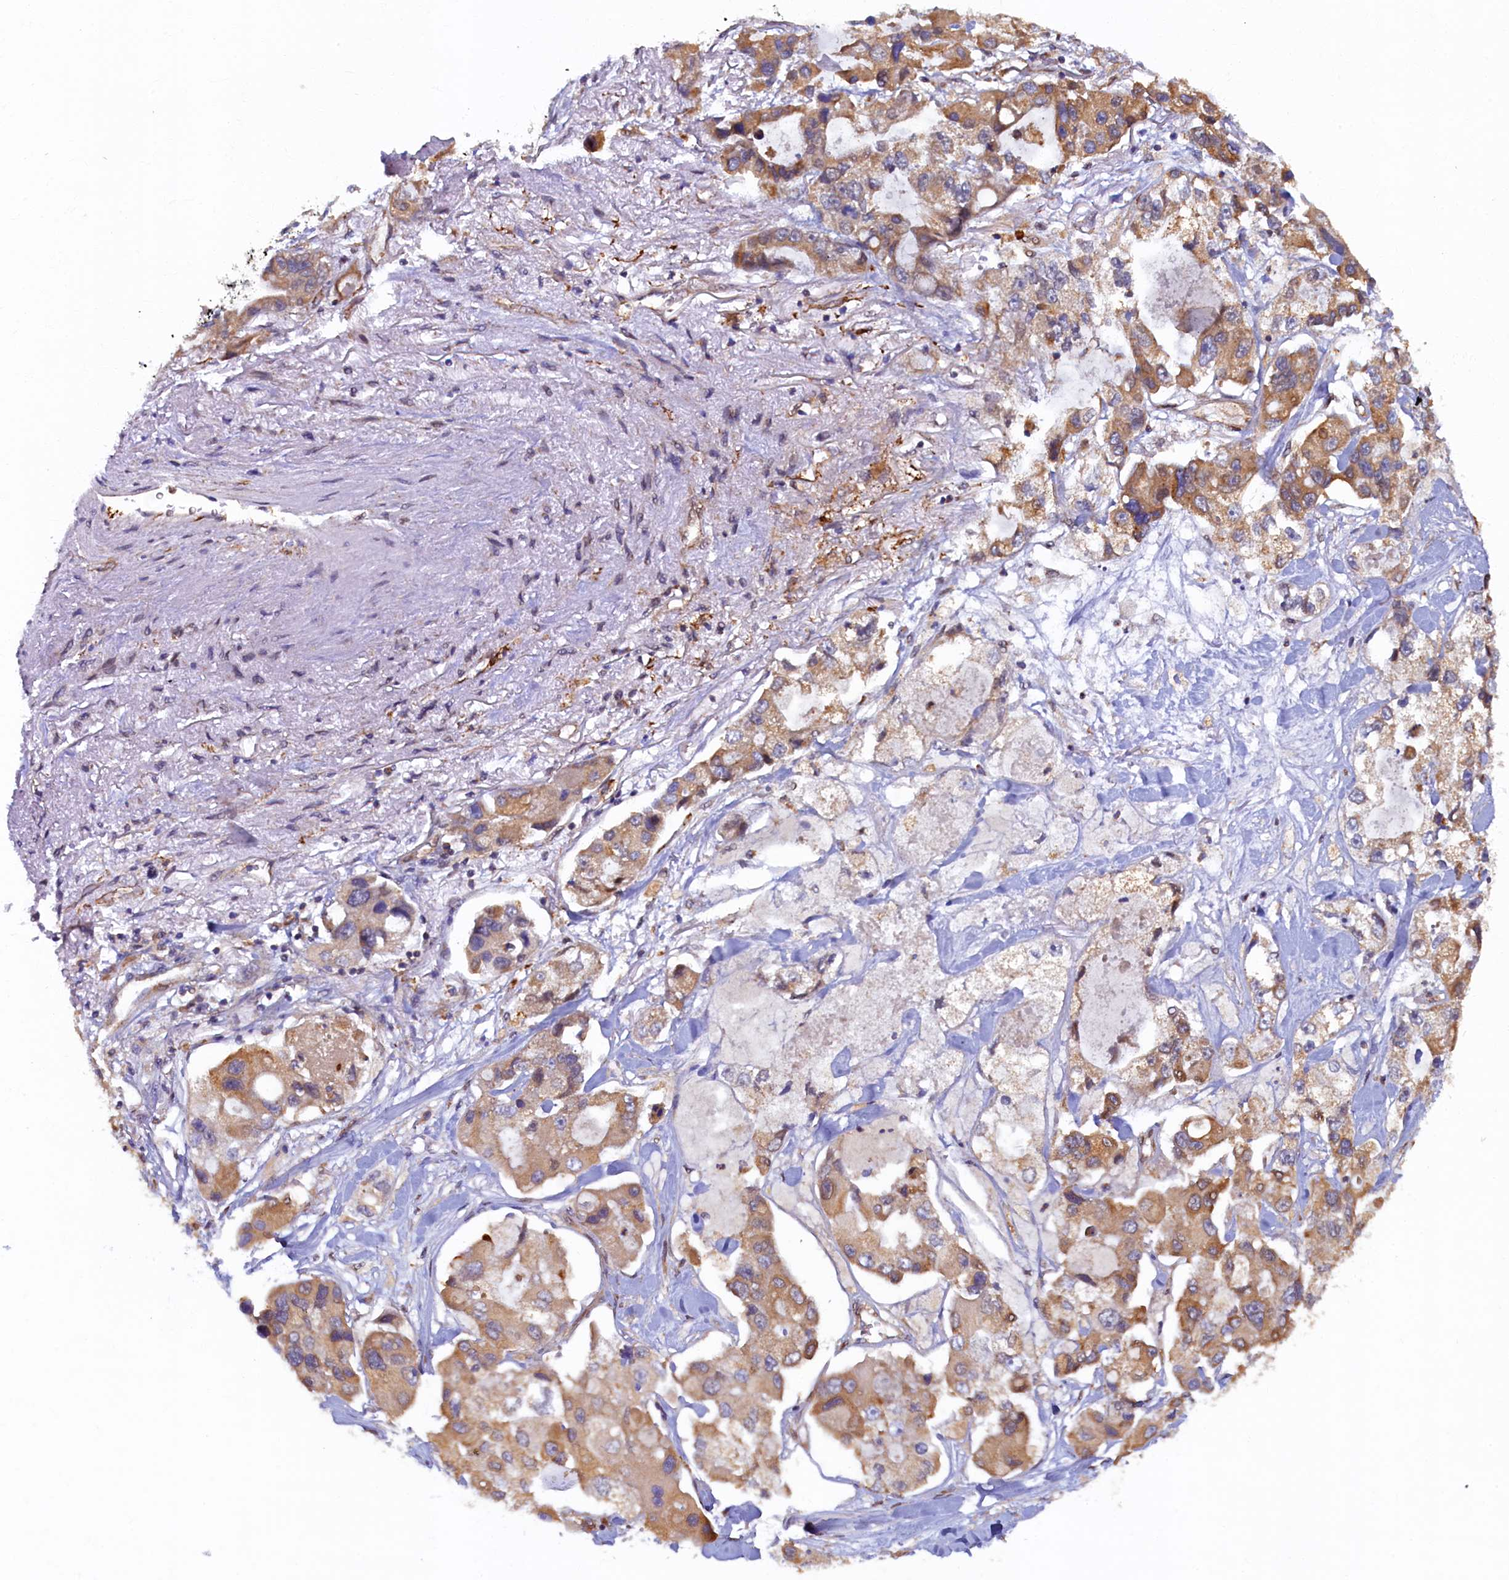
{"staining": {"intensity": "moderate", "quantity": "25%-75%", "location": "cytoplasmic/membranous"}, "tissue": "lung cancer", "cell_type": "Tumor cells", "image_type": "cancer", "snomed": [{"axis": "morphology", "description": "Adenocarcinoma, NOS"}, {"axis": "topography", "description": "Lung"}], "caption": "Immunohistochemistry micrograph of neoplastic tissue: lung cancer (adenocarcinoma) stained using immunohistochemistry (IHC) shows medium levels of moderate protein expression localized specifically in the cytoplasmic/membranous of tumor cells, appearing as a cytoplasmic/membranous brown color.", "gene": "STX12", "patient": {"sex": "female", "age": 54}}